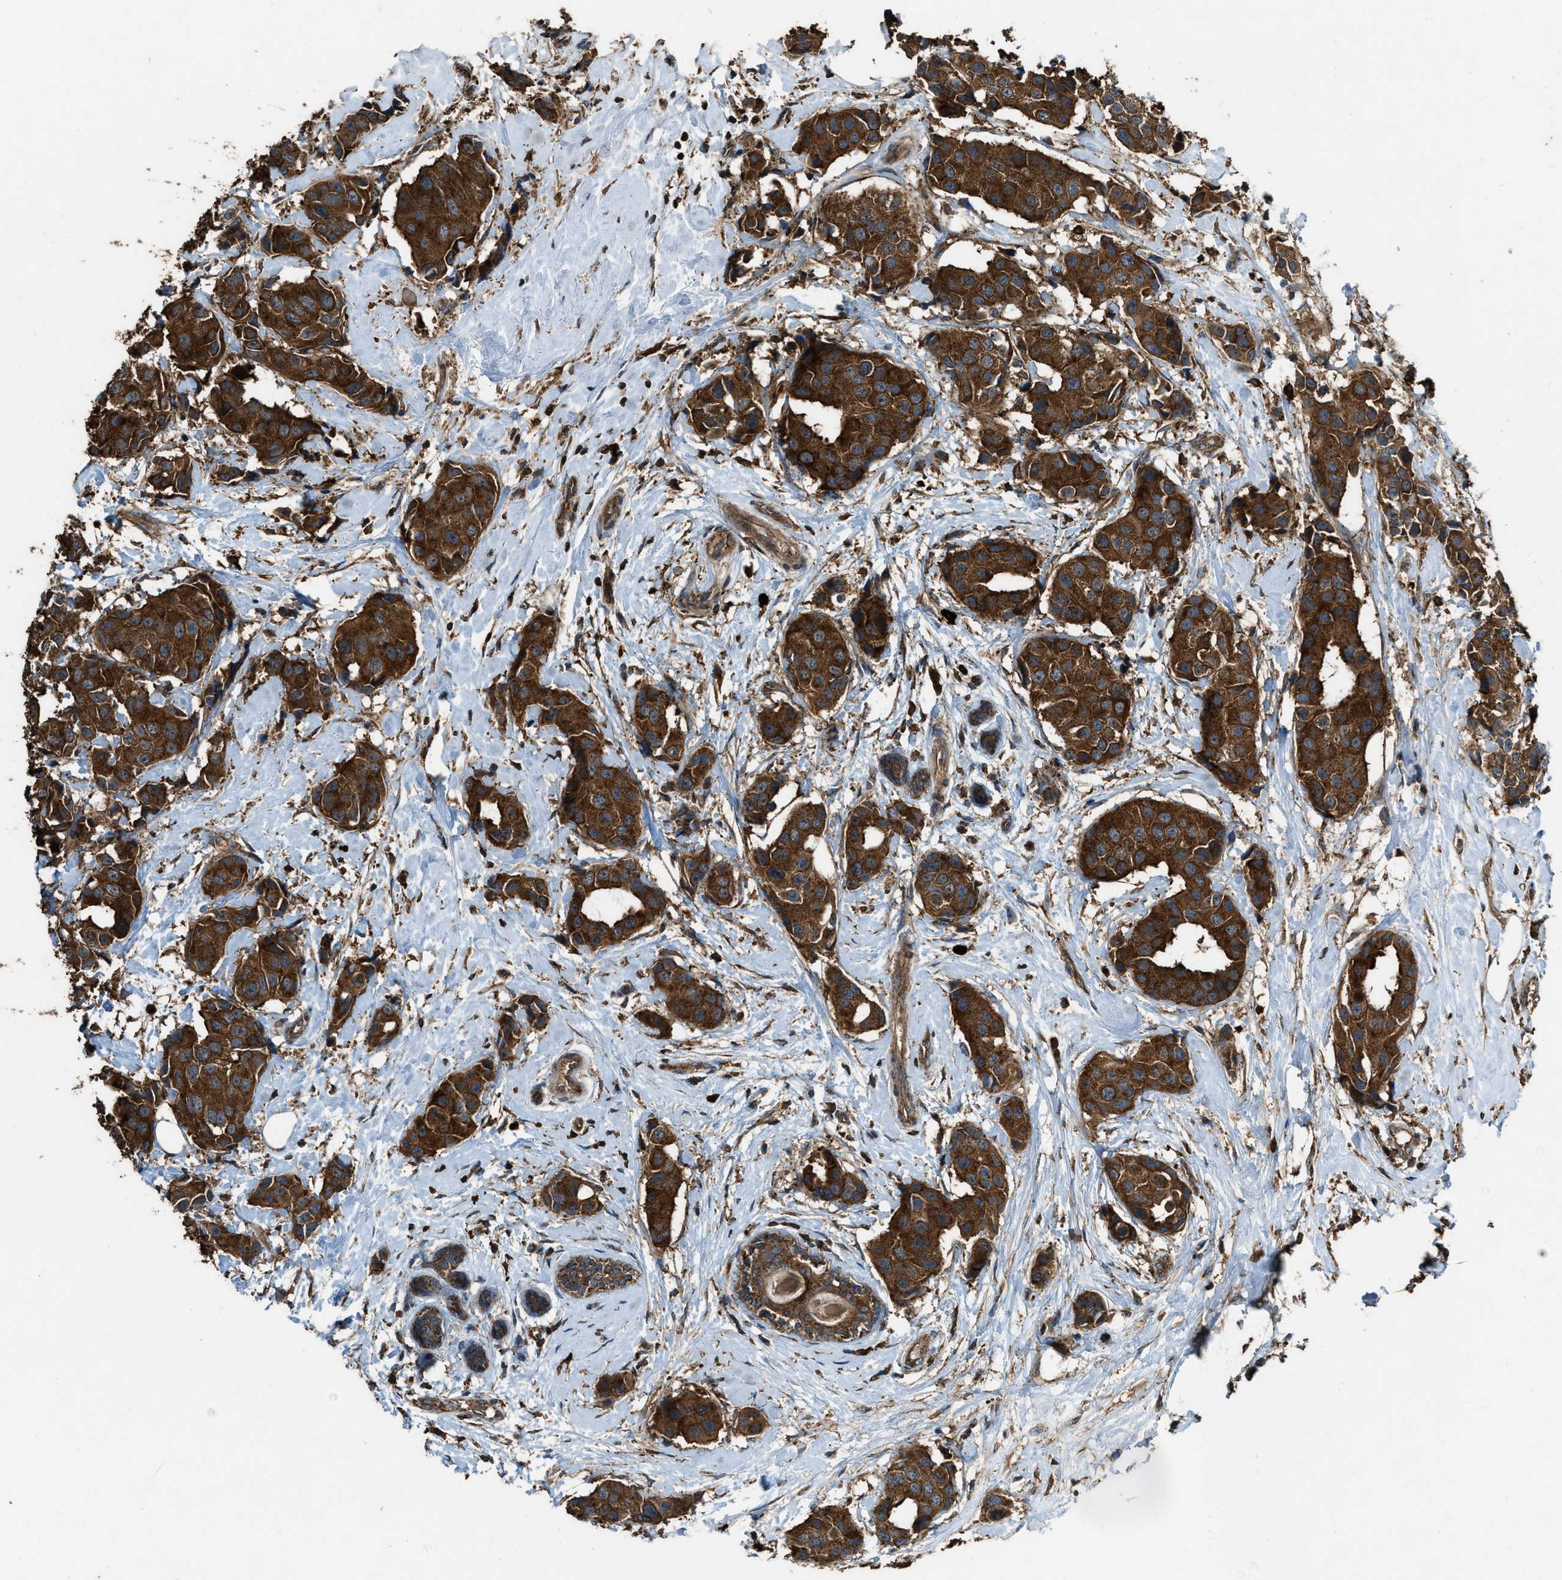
{"staining": {"intensity": "strong", "quantity": ">75%", "location": "cytoplasmic/membranous"}, "tissue": "breast cancer", "cell_type": "Tumor cells", "image_type": "cancer", "snomed": [{"axis": "morphology", "description": "Normal tissue, NOS"}, {"axis": "morphology", "description": "Duct carcinoma"}, {"axis": "topography", "description": "Breast"}], "caption": "Strong cytoplasmic/membranous positivity for a protein is seen in about >75% of tumor cells of breast intraductal carcinoma using immunohistochemistry (IHC).", "gene": "MAP3K8", "patient": {"sex": "female", "age": 39}}